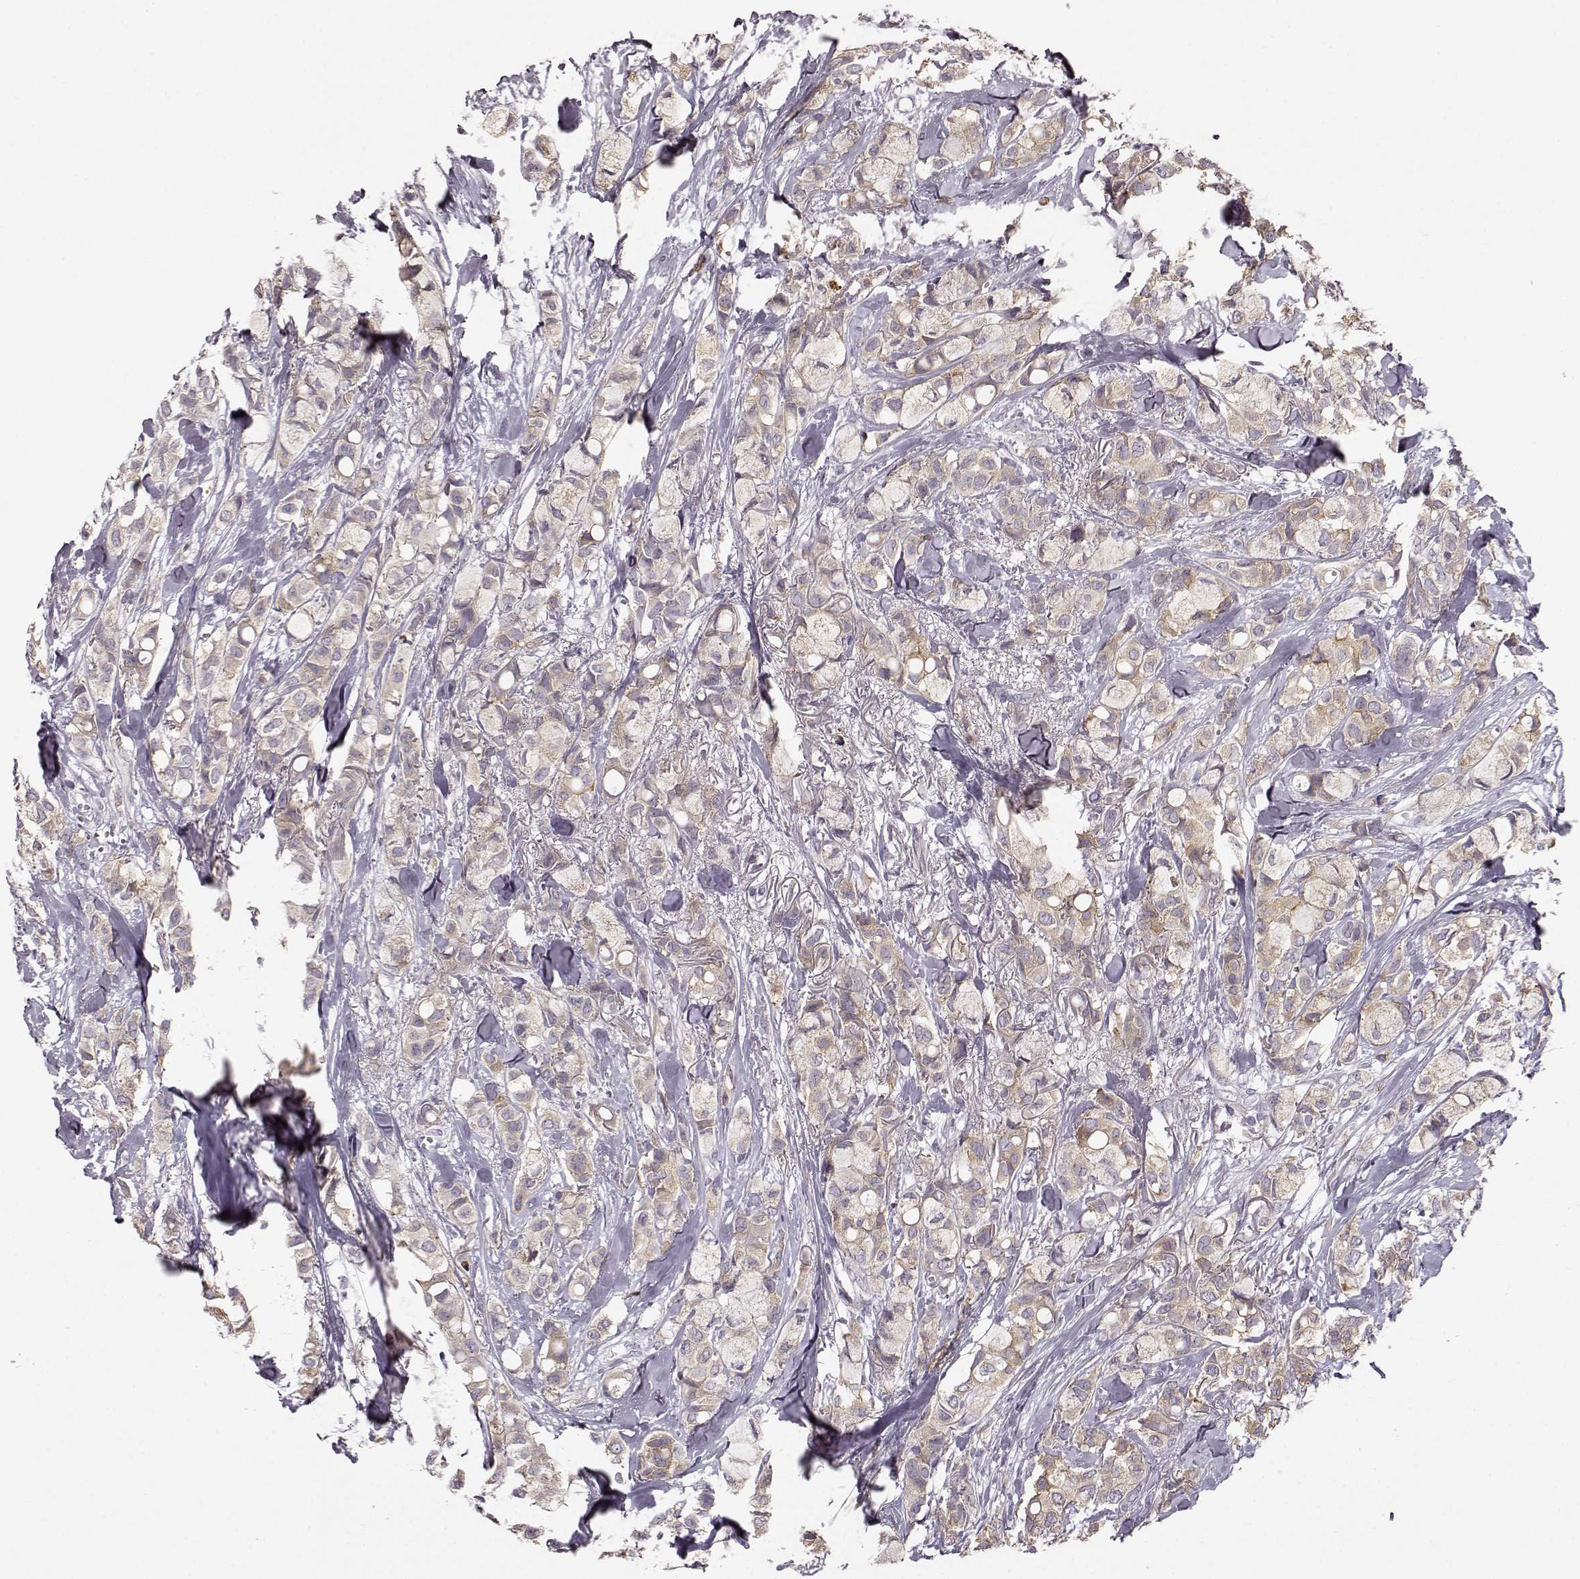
{"staining": {"intensity": "weak", "quantity": ">75%", "location": "cytoplasmic/membranous"}, "tissue": "breast cancer", "cell_type": "Tumor cells", "image_type": "cancer", "snomed": [{"axis": "morphology", "description": "Duct carcinoma"}, {"axis": "topography", "description": "Breast"}], "caption": "Breast intraductal carcinoma tissue shows weak cytoplasmic/membranous staining in about >75% of tumor cells", "gene": "GHR", "patient": {"sex": "female", "age": 85}}